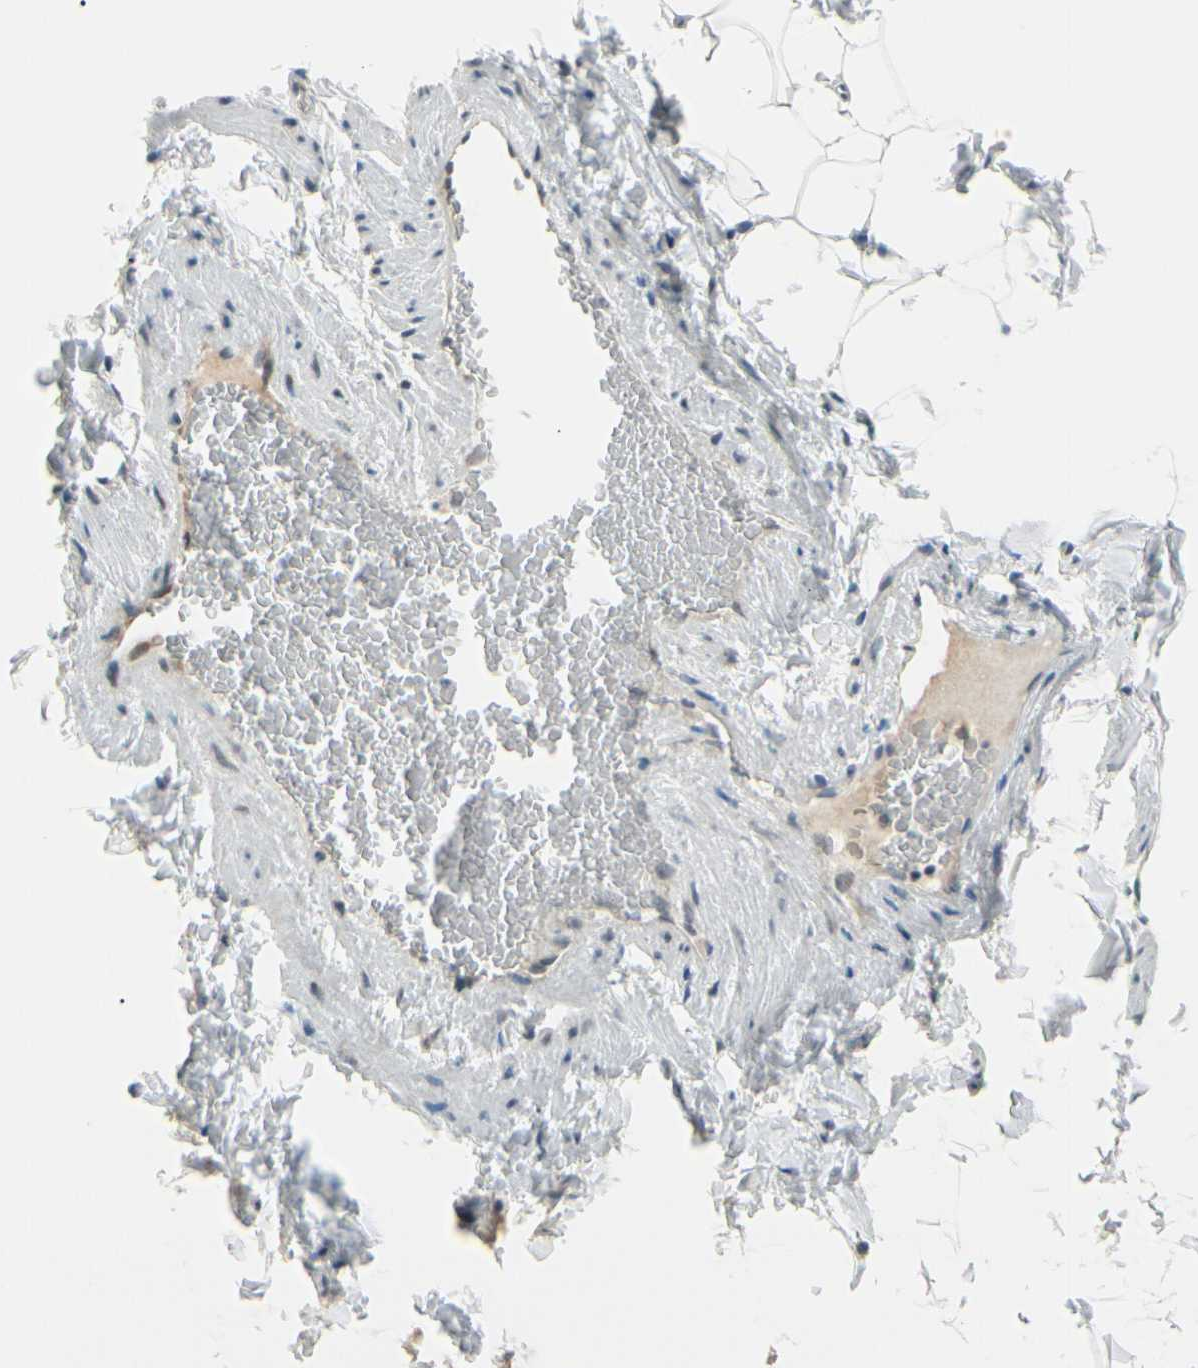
{"staining": {"intensity": "moderate", "quantity": "25%-75%", "location": "cytoplasmic/membranous,nuclear"}, "tissue": "adipose tissue", "cell_type": "Adipocytes", "image_type": "normal", "snomed": [{"axis": "morphology", "description": "Normal tissue, NOS"}, {"axis": "topography", "description": "Vascular tissue"}], "caption": "Immunohistochemistry (IHC) image of normal adipose tissue: adipose tissue stained using immunohistochemistry demonstrates medium levels of moderate protein expression localized specifically in the cytoplasmic/membranous,nuclear of adipocytes, appearing as a cytoplasmic/membranous,nuclear brown color.", "gene": "BRMS1", "patient": {"sex": "male", "age": 41}}